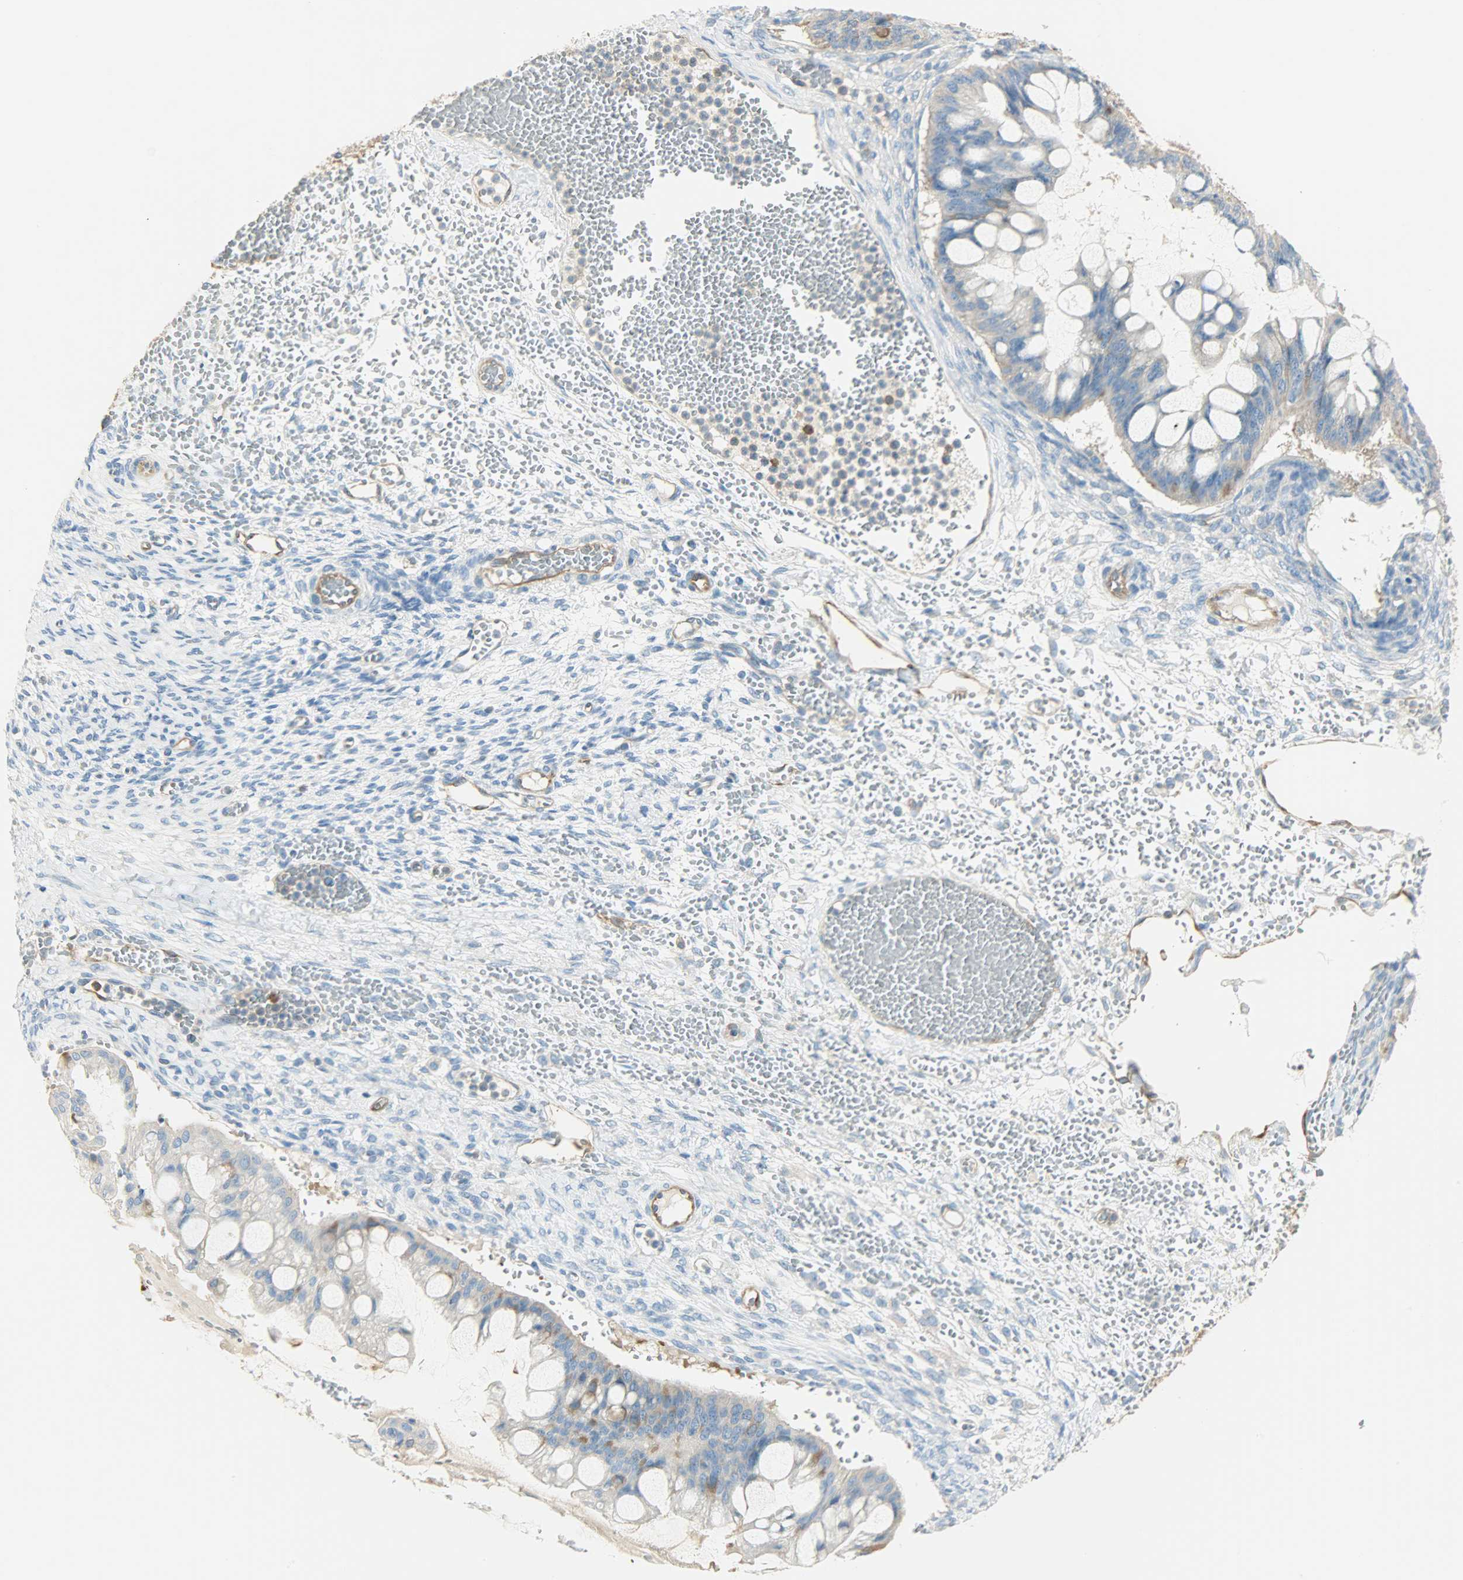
{"staining": {"intensity": "moderate", "quantity": ">75%", "location": "cytoplasmic/membranous"}, "tissue": "ovarian cancer", "cell_type": "Tumor cells", "image_type": "cancer", "snomed": [{"axis": "morphology", "description": "Cystadenocarcinoma, mucinous, NOS"}, {"axis": "topography", "description": "Ovary"}], "caption": "Human ovarian cancer stained with a brown dye shows moderate cytoplasmic/membranous positive staining in approximately >75% of tumor cells.", "gene": "WARS1", "patient": {"sex": "female", "age": 73}}